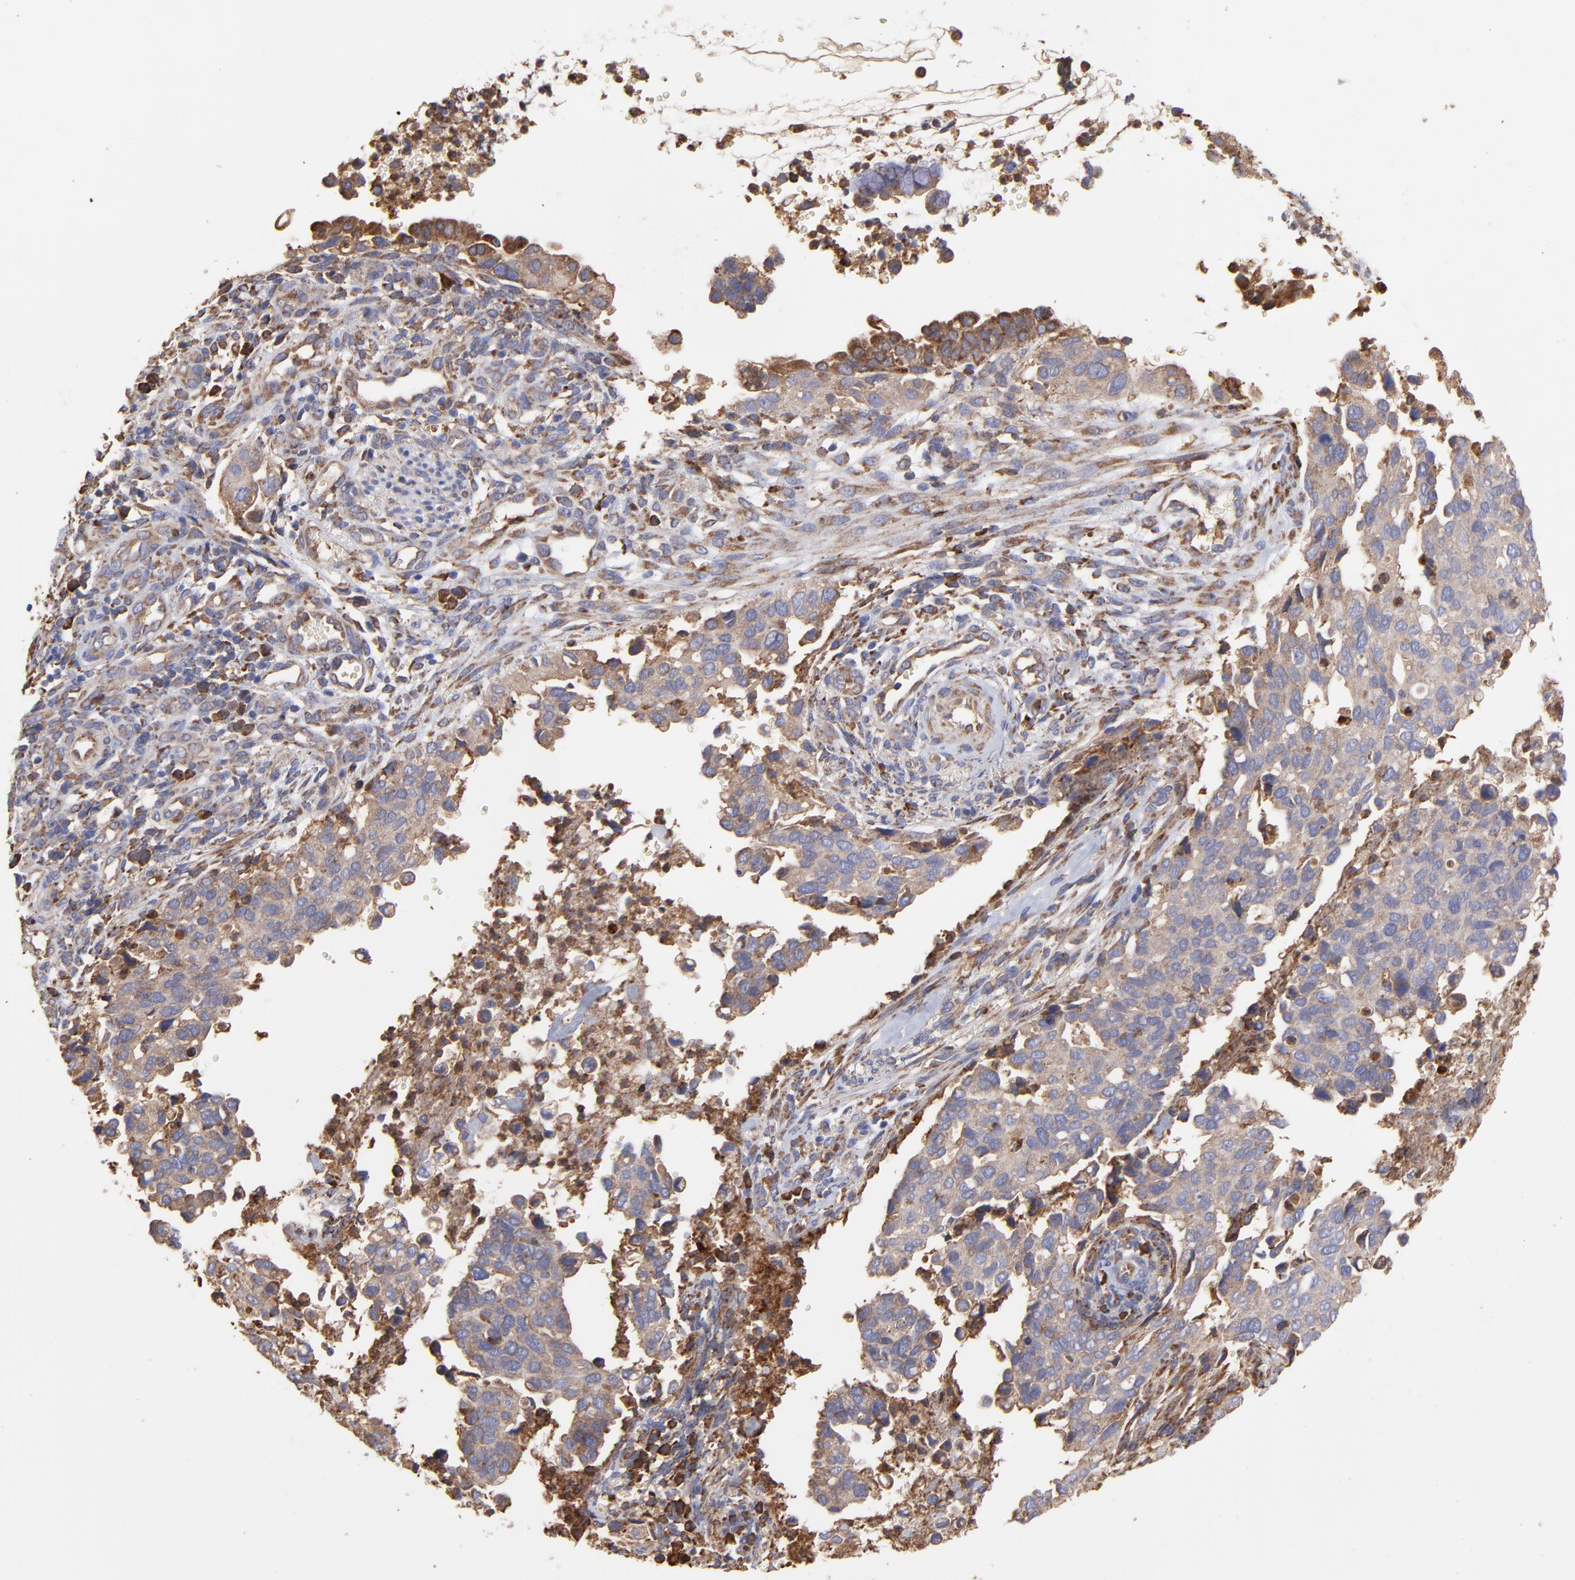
{"staining": {"intensity": "moderate", "quantity": ">75%", "location": "cytoplasmic/membranous"}, "tissue": "cervical cancer", "cell_type": "Tumor cells", "image_type": "cancer", "snomed": [{"axis": "morphology", "description": "Normal tissue, NOS"}, {"axis": "morphology", "description": "Squamous cell carcinoma, NOS"}, {"axis": "topography", "description": "Cervix"}], "caption": "Protein staining exhibits moderate cytoplasmic/membranous expression in about >75% of tumor cells in squamous cell carcinoma (cervical).", "gene": "PFKM", "patient": {"sex": "female", "age": 45}}